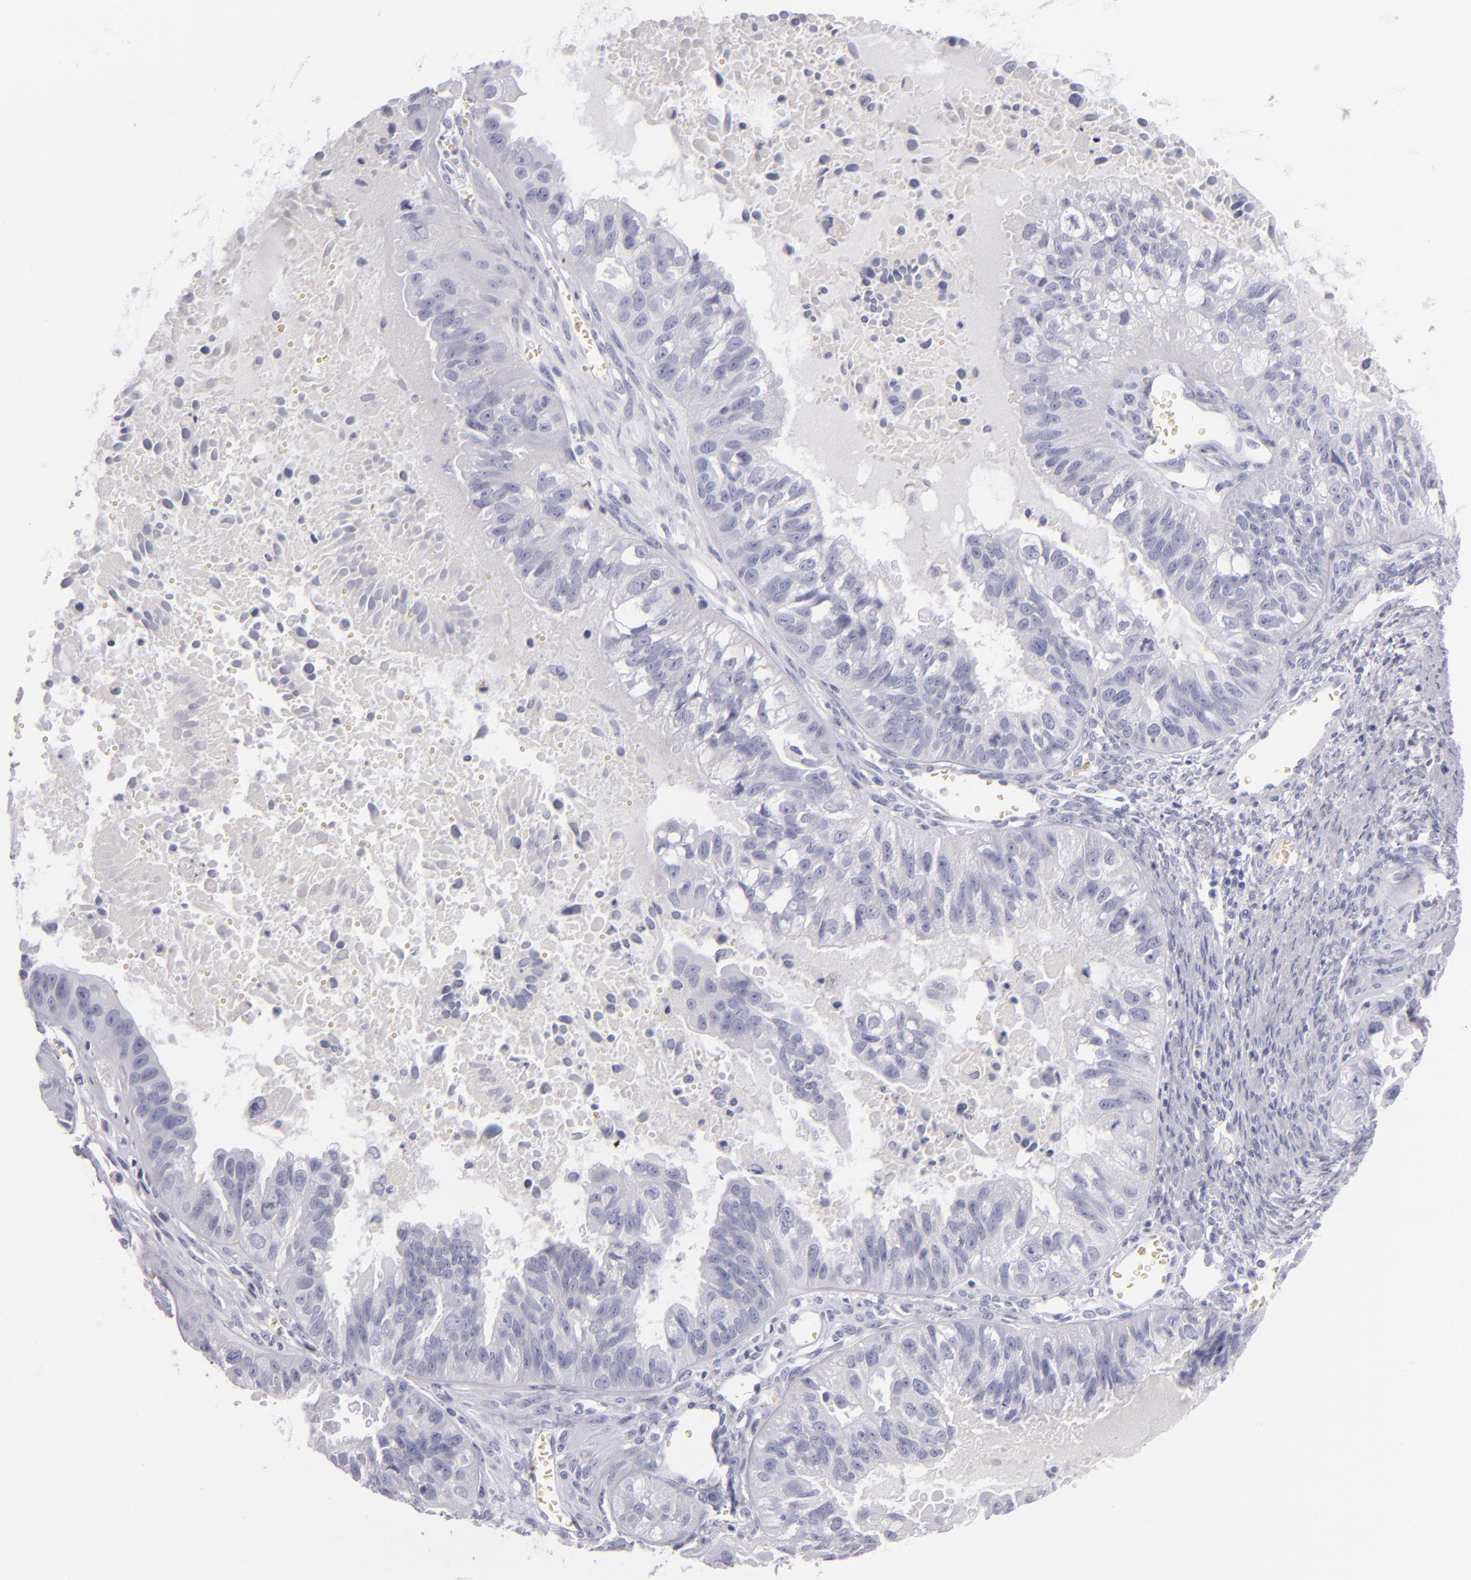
{"staining": {"intensity": "negative", "quantity": "none", "location": "none"}, "tissue": "ovarian cancer", "cell_type": "Tumor cells", "image_type": "cancer", "snomed": [{"axis": "morphology", "description": "Carcinoma, endometroid"}, {"axis": "topography", "description": "Ovary"}], "caption": "An immunohistochemistry image of ovarian cancer (endometroid carcinoma) is shown. There is no staining in tumor cells of ovarian cancer (endometroid carcinoma).", "gene": "CD207", "patient": {"sex": "female", "age": 85}}